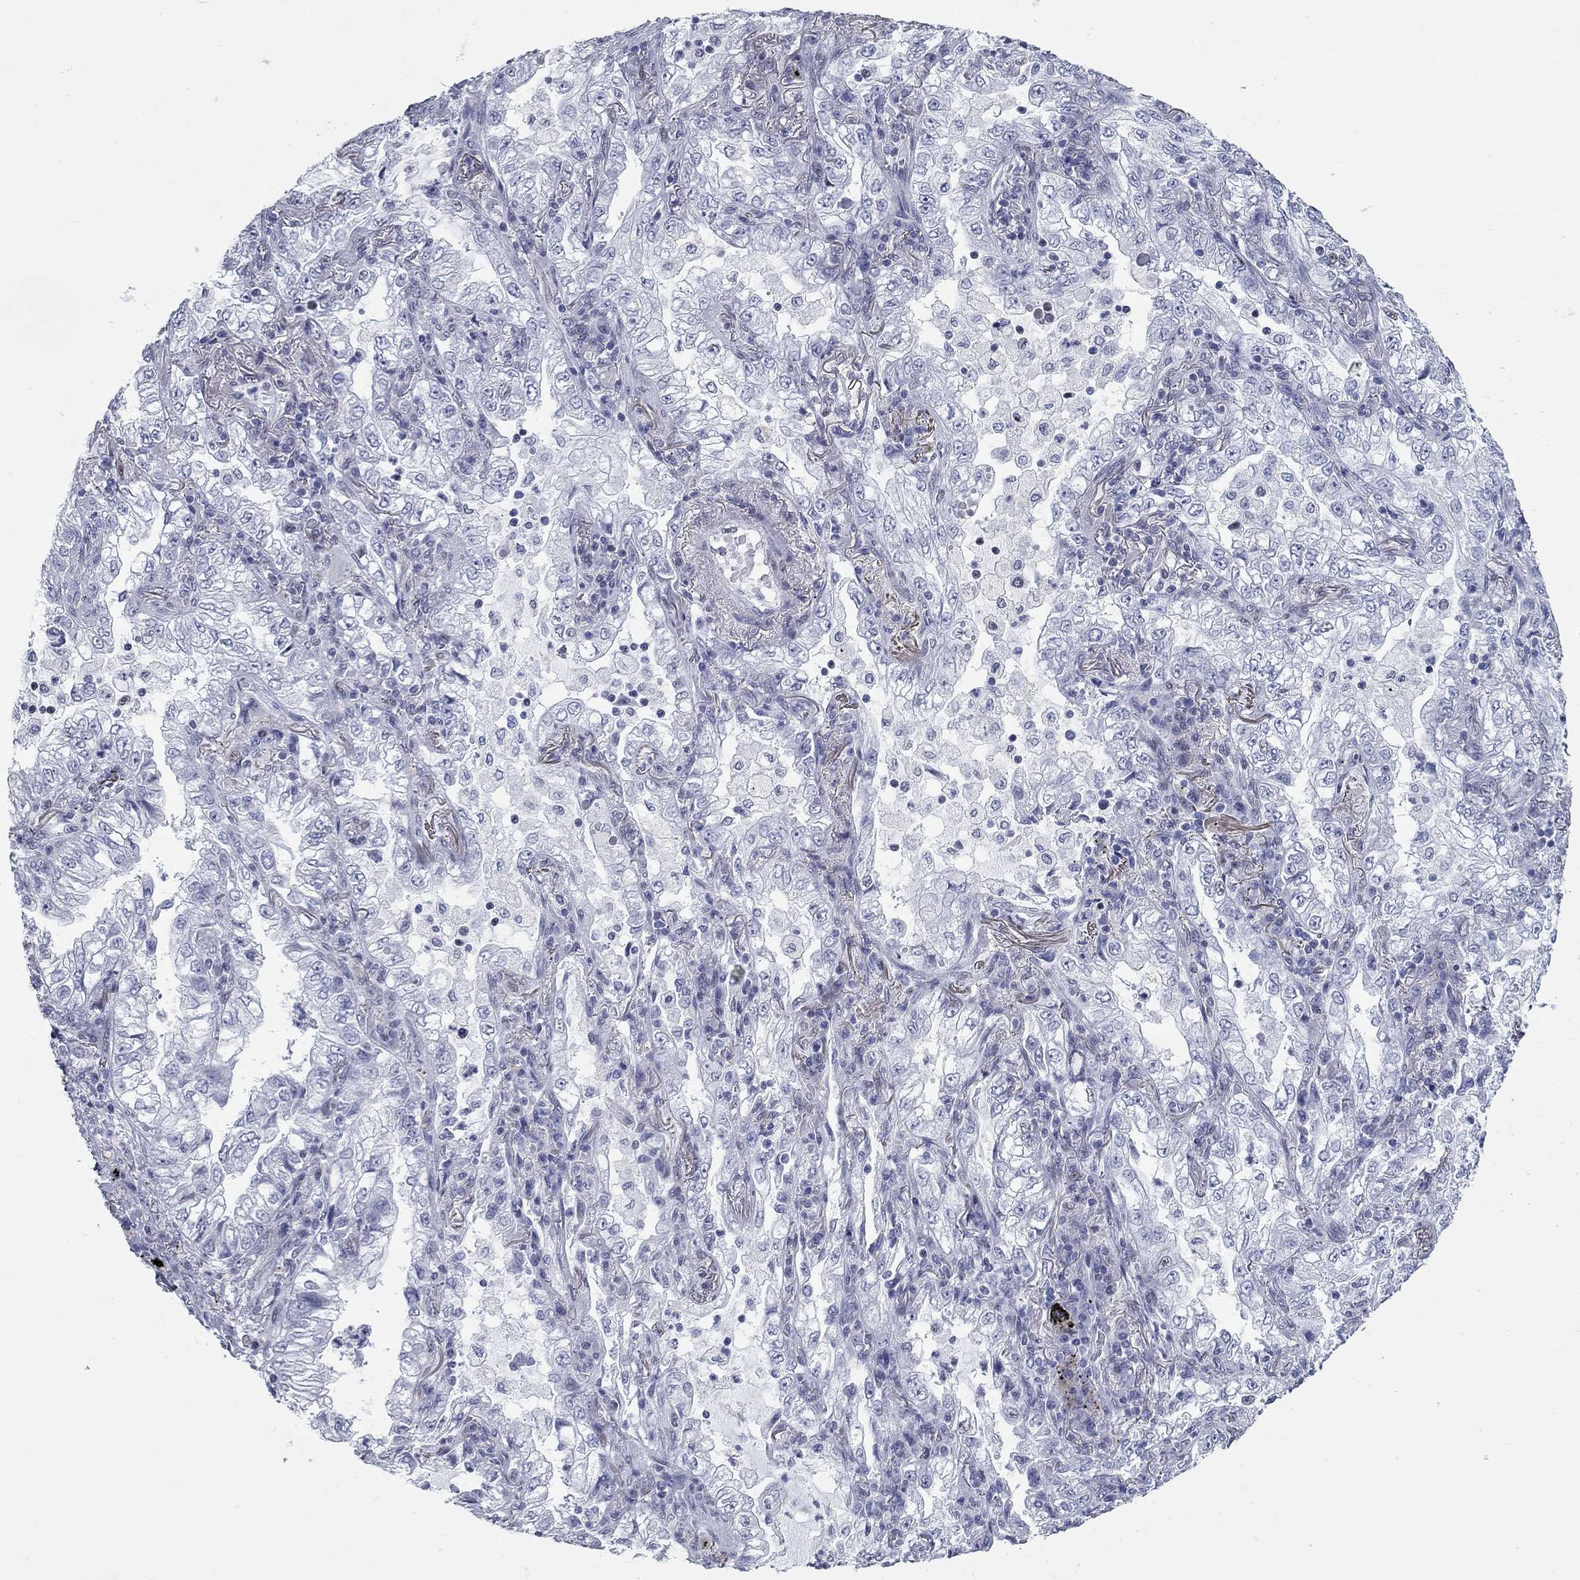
{"staining": {"intensity": "negative", "quantity": "none", "location": "none"}, "tissue": "lung cancer", "cell_type": "Tumor cells", "image_type": "cancer", "snomed": [{"axis": "morphology", "description": "Adenocarcinoma, NOS"}, {"axis": "topography", "description": "Lung"}], "caption": "DAB immunohistochemical staining of lung cancer demonstrates no significant staining in tumor cells. Brightfield microscopy of IHC stained with DAB (brown) and hematoxylin (blue), captured at high magnification.", "gene": "ASF1B", "patient": {"sex": "female", "age": 73}}